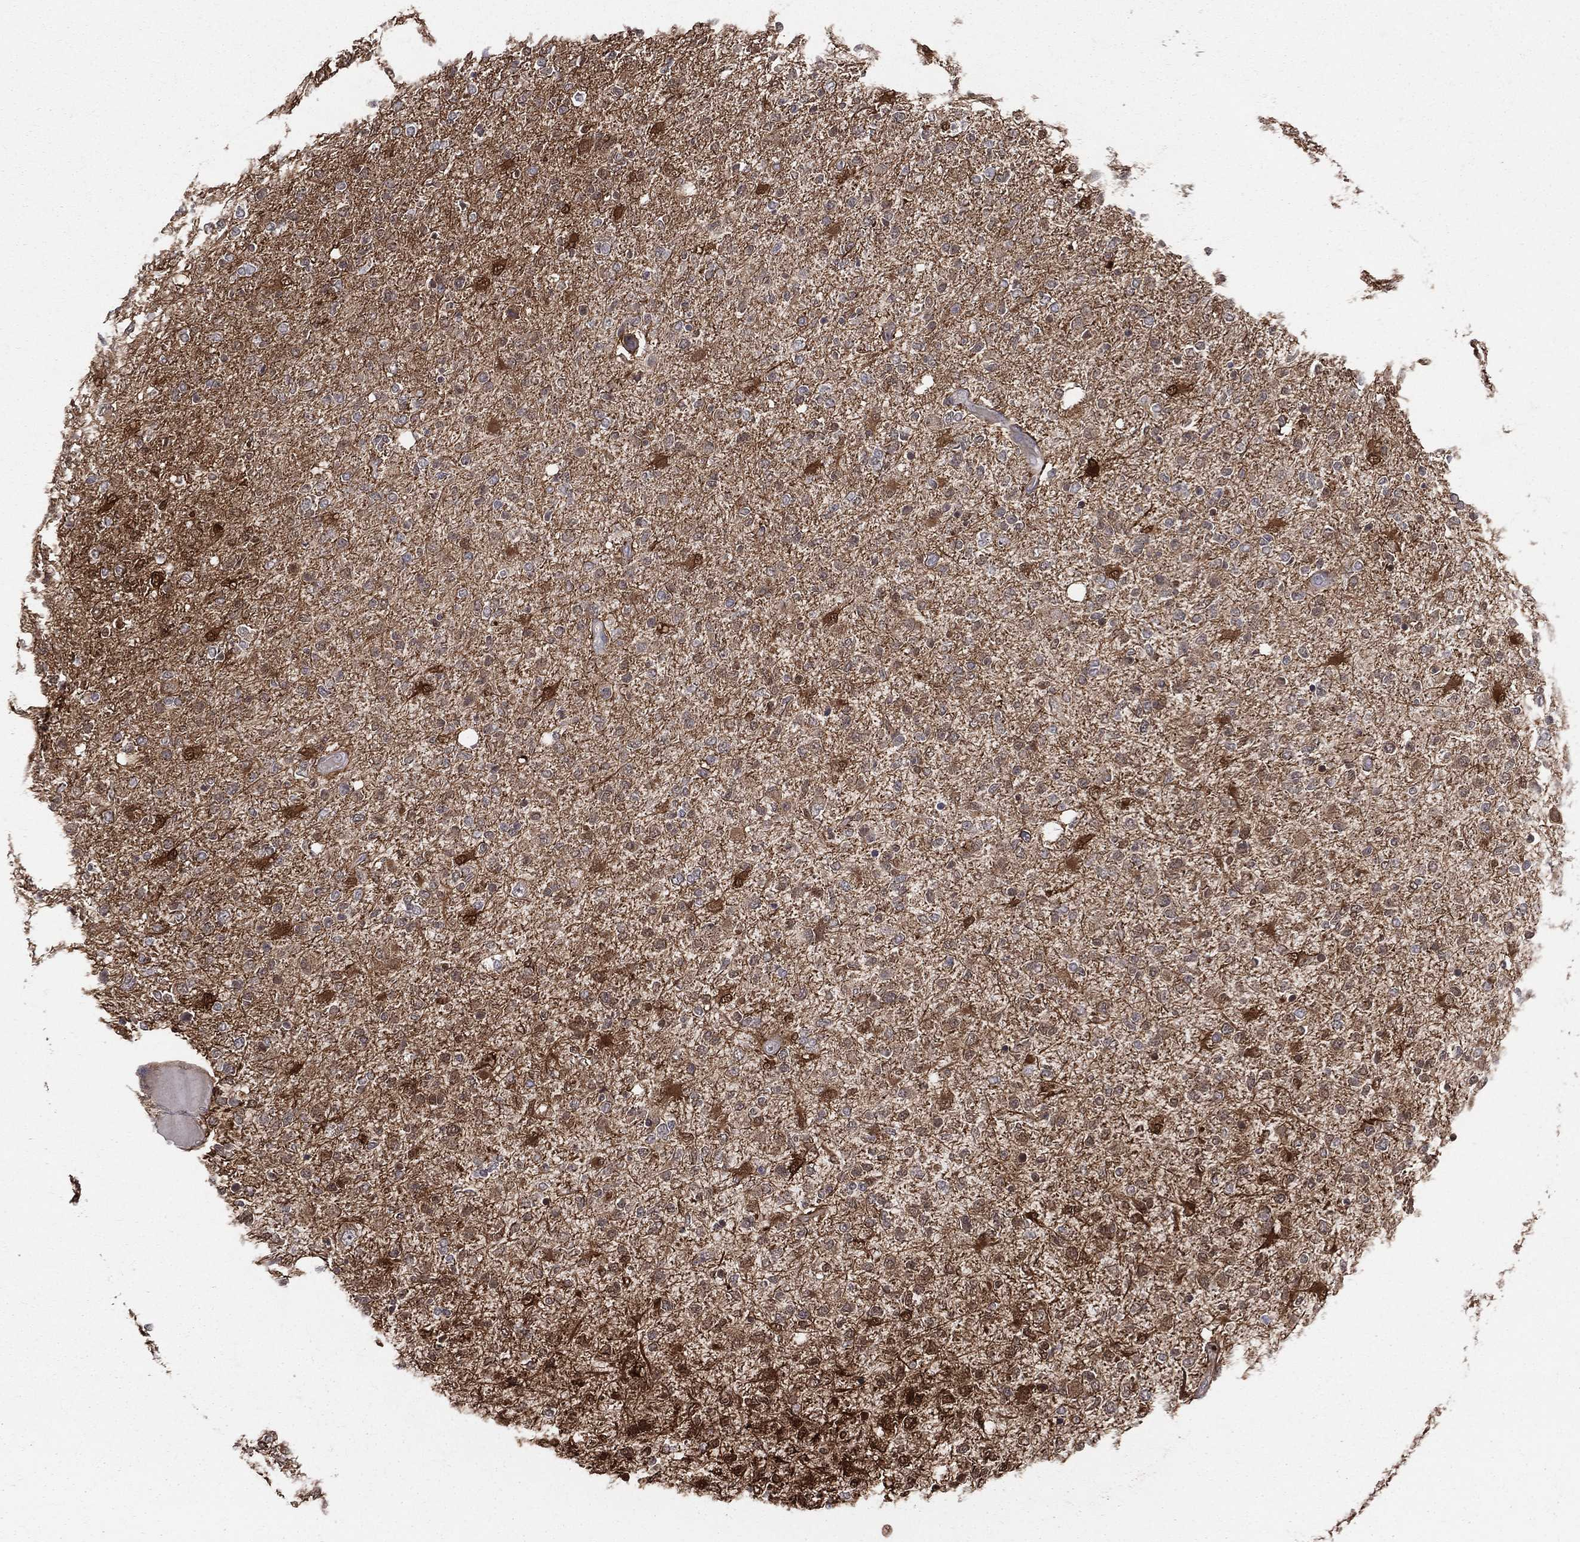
{"staining": {"intensity": "moderate", "quantity": "<25%", "location": "cytoplasmic/membranous"}, "tissue": "glioma", "cell_type": "Tumor cells", "image_type": "cancer", "snomed": [{"axis": "morphology", "description": "Glioma, malignant, High grade"}, {"axis": "topography", "description": "Cerebral cortex"}], "caption": "Glioma stained with DAB (3,3'-diaminobenzidine) IHC shows low levels of moderate cytoplasmic/membranous positivity in about <25% of tumor cells.", "gene": "ENO1", "patient": {"sex": "male", "age": 70}}